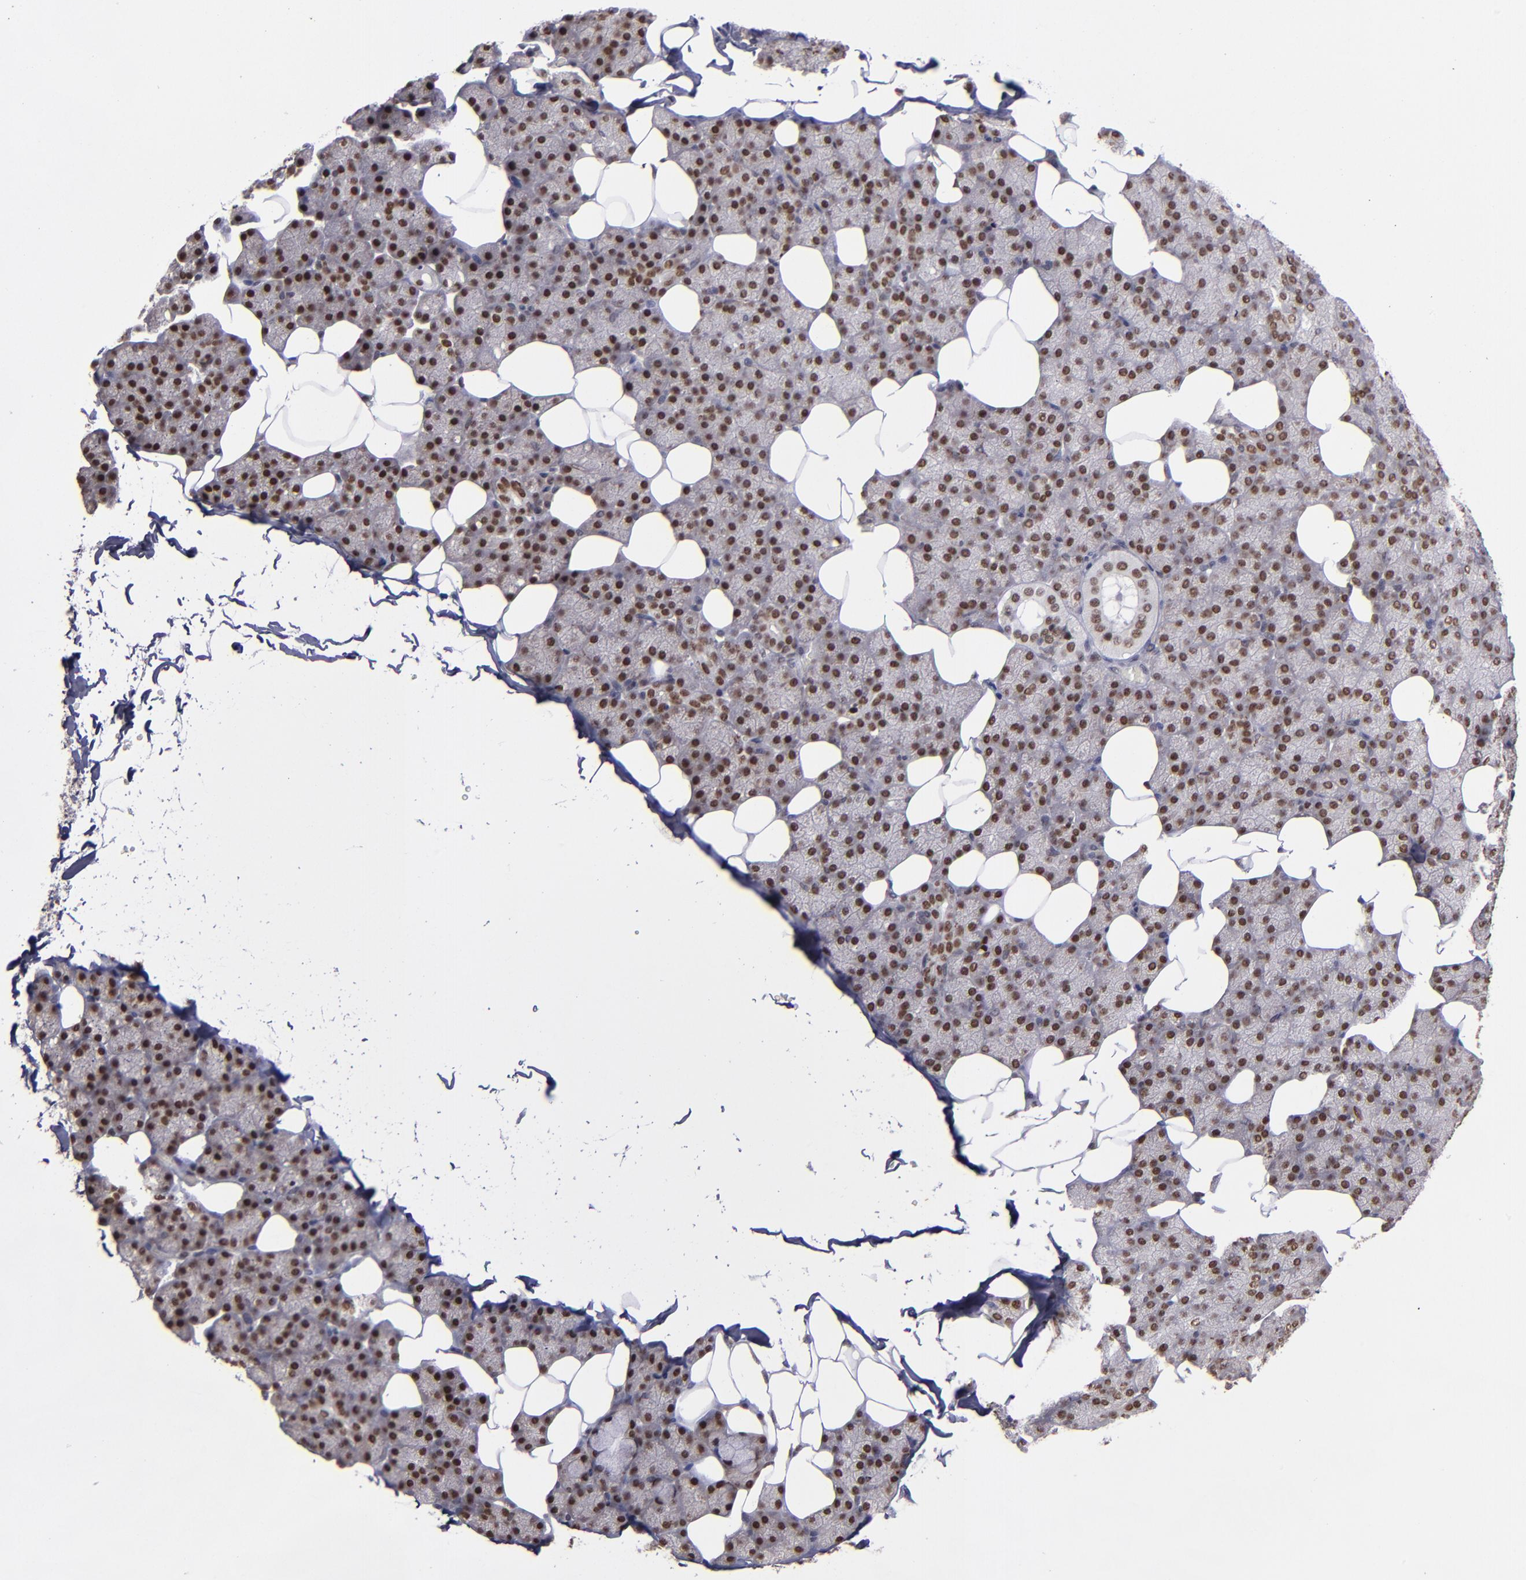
{"staining": {"intensity": "moderate", "quantity": ">75%", "location": "nuclear"}, "tissue": "salivary gland", "cell_type": "Glandular cells", "image_type": "normal", "snomed": [{"axis": "morphology", "description": "Normal tissue, NOS"}, {"axis": "topography", "description": "Lymph node"}, {"axis": "topography", "description": "Salivary gland"}], "caption": "A medium amount of moderate nuclear expression is present in approximately >75% of glandular cells in benign salivary gland.", "gene": "RREB1", "patient": {"sex": "male", "age": 8}}